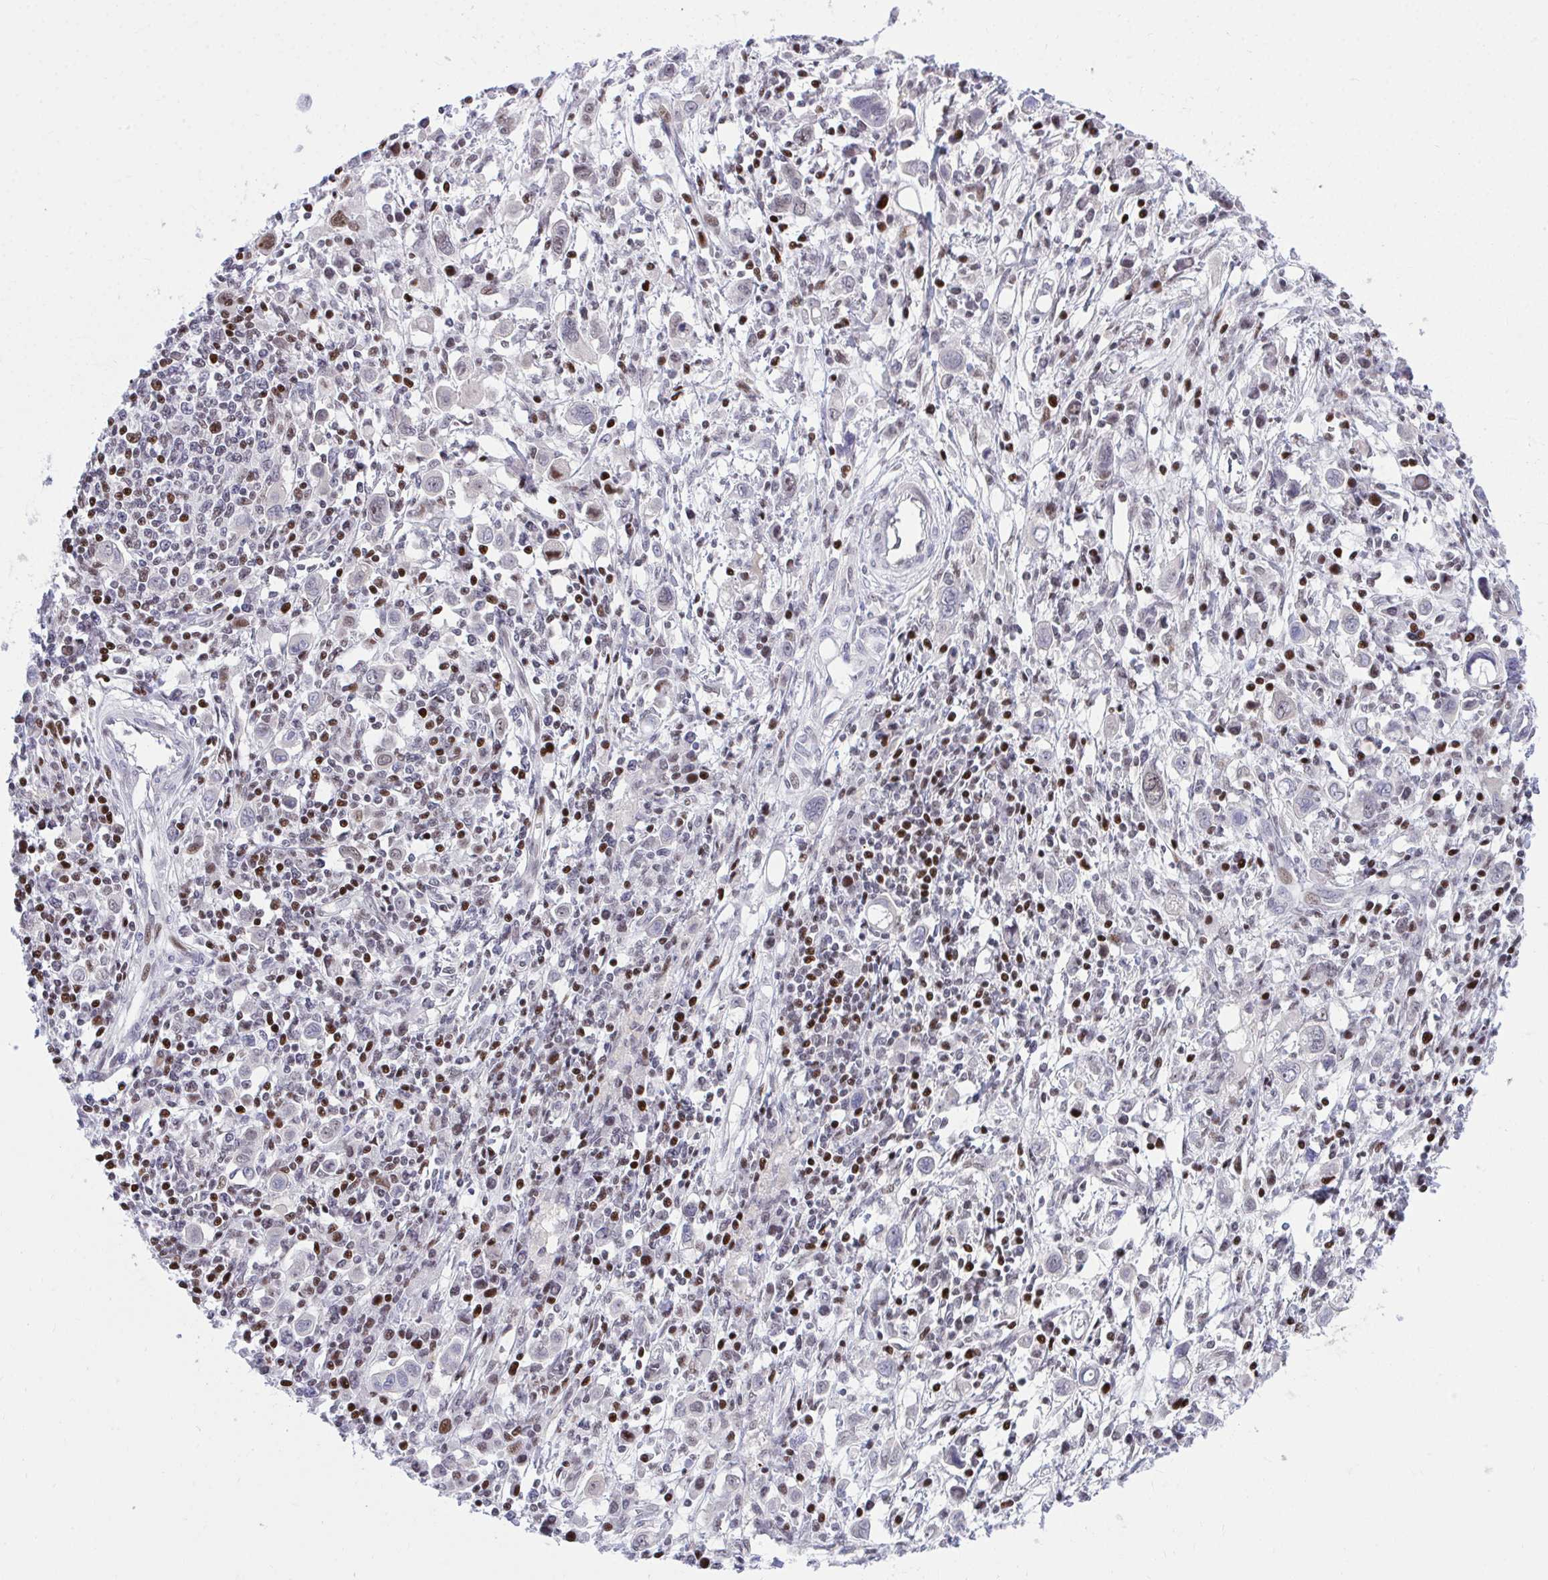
{"staining": {"intensity": "weak", "quantity": "<25%", "location": "nuclear"}, "tissue": "stomach cancer", "cell_type": "Tumor cells", "image_type": "cancer", "snomed": [{"axis": "morphology", "description": "Adenocarcinoma, NOS"}, {"axis": "topography", "description": "Stomach, upper"}], "caption": "This is a photomicrograph of IHC staining of stomach adenocarcinoma, which shows no expression in tumor cells.", "gene": "C14orf39", "patient": {"sex": "male", "age": 75}}